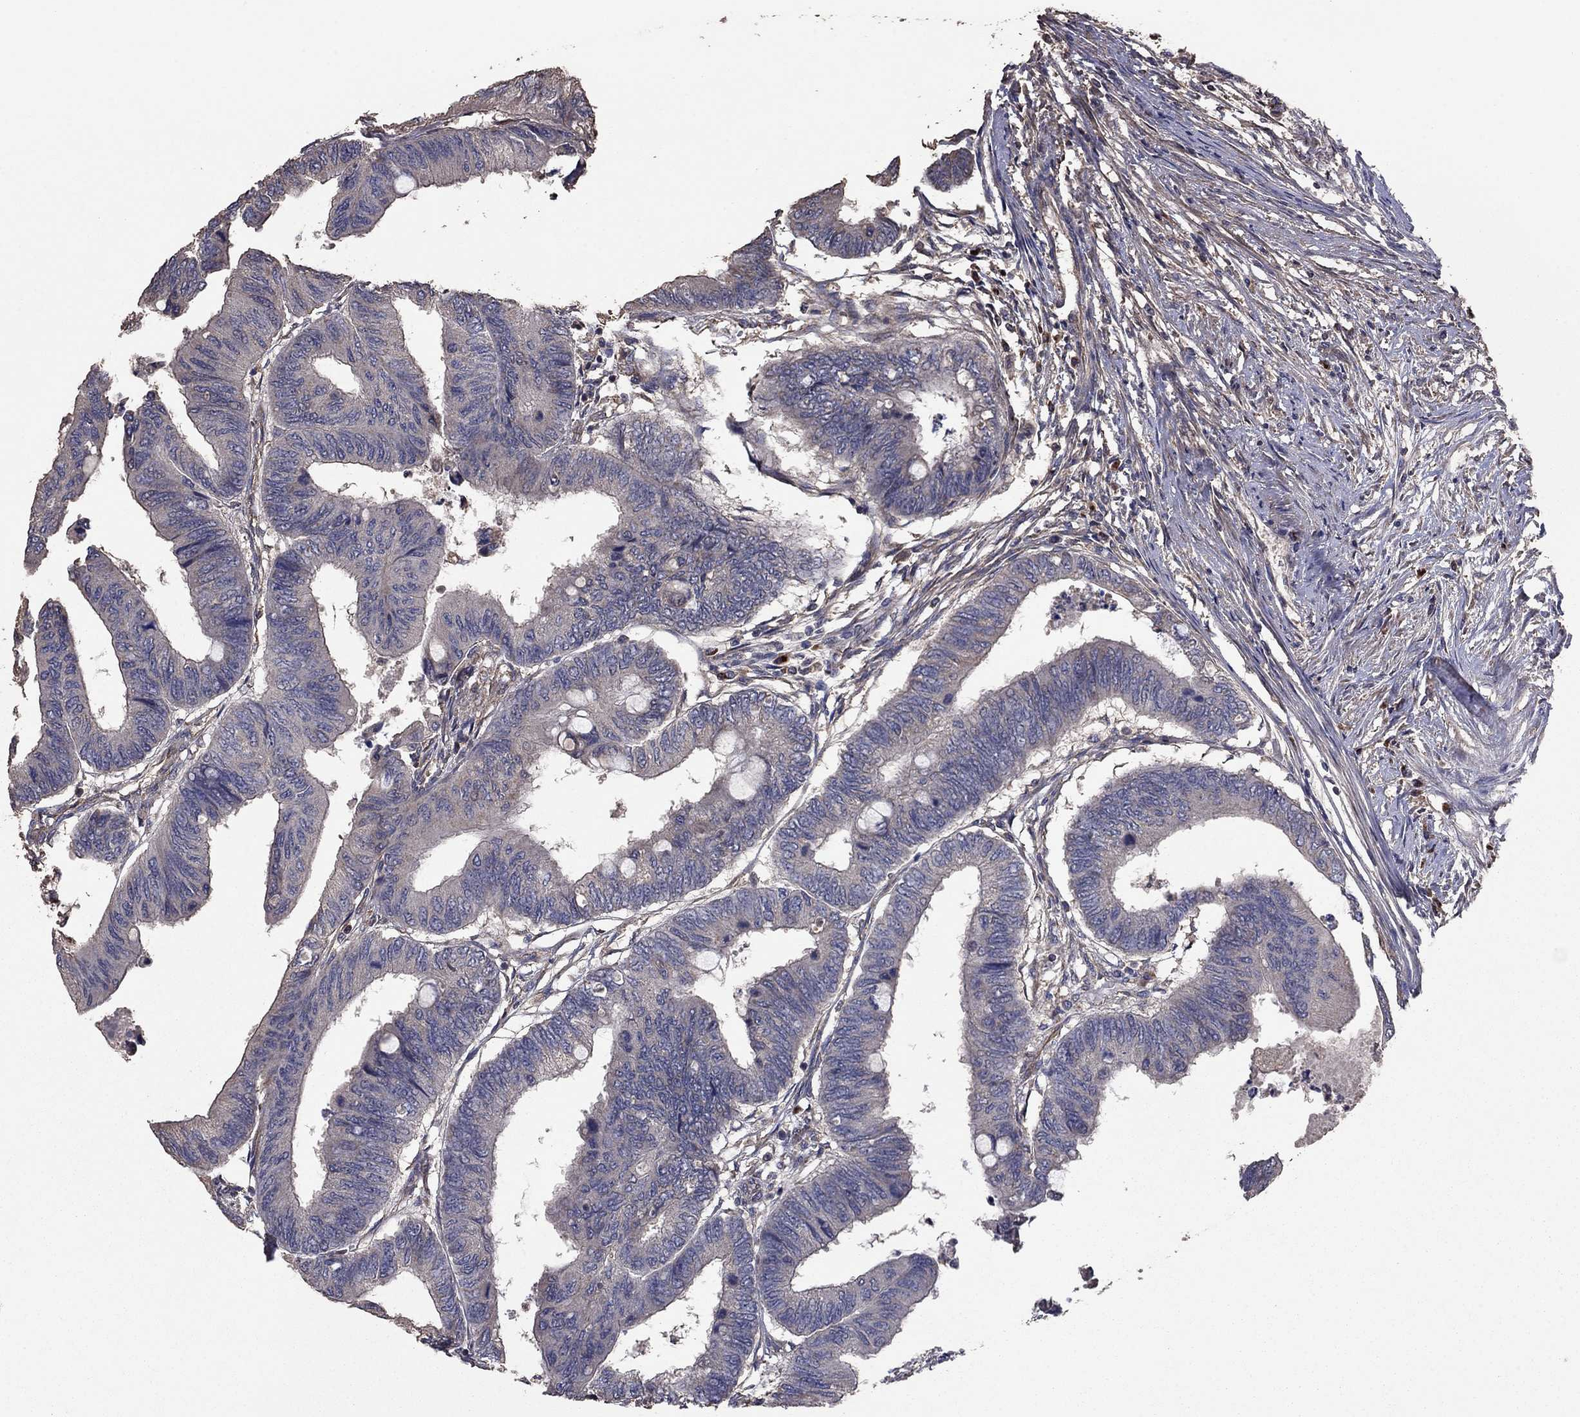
{"staining": {"intensity": "weak", "quantity": "<25%", "location": "cytoplasmic/membranous"}, "tissue": "colorectal cancer", "cell_type": "Tumor cells", "image_type": "cancer", "snomed": [{"axis": "morphology", "description": "Normal tissue, NOS"}, {"axis": "morphology", "description": "Adenocarcinoma, NOS"}, {"axis": "topography", "description": "Rectum"}, {"axis": "topography", "description": "Peripheral nerve tissue"}], "caption": "There is no significant staining in tumor cells of colorectal cancer.", "gene": "FLT4", "patient": {"sex": "male", "age": 92}}